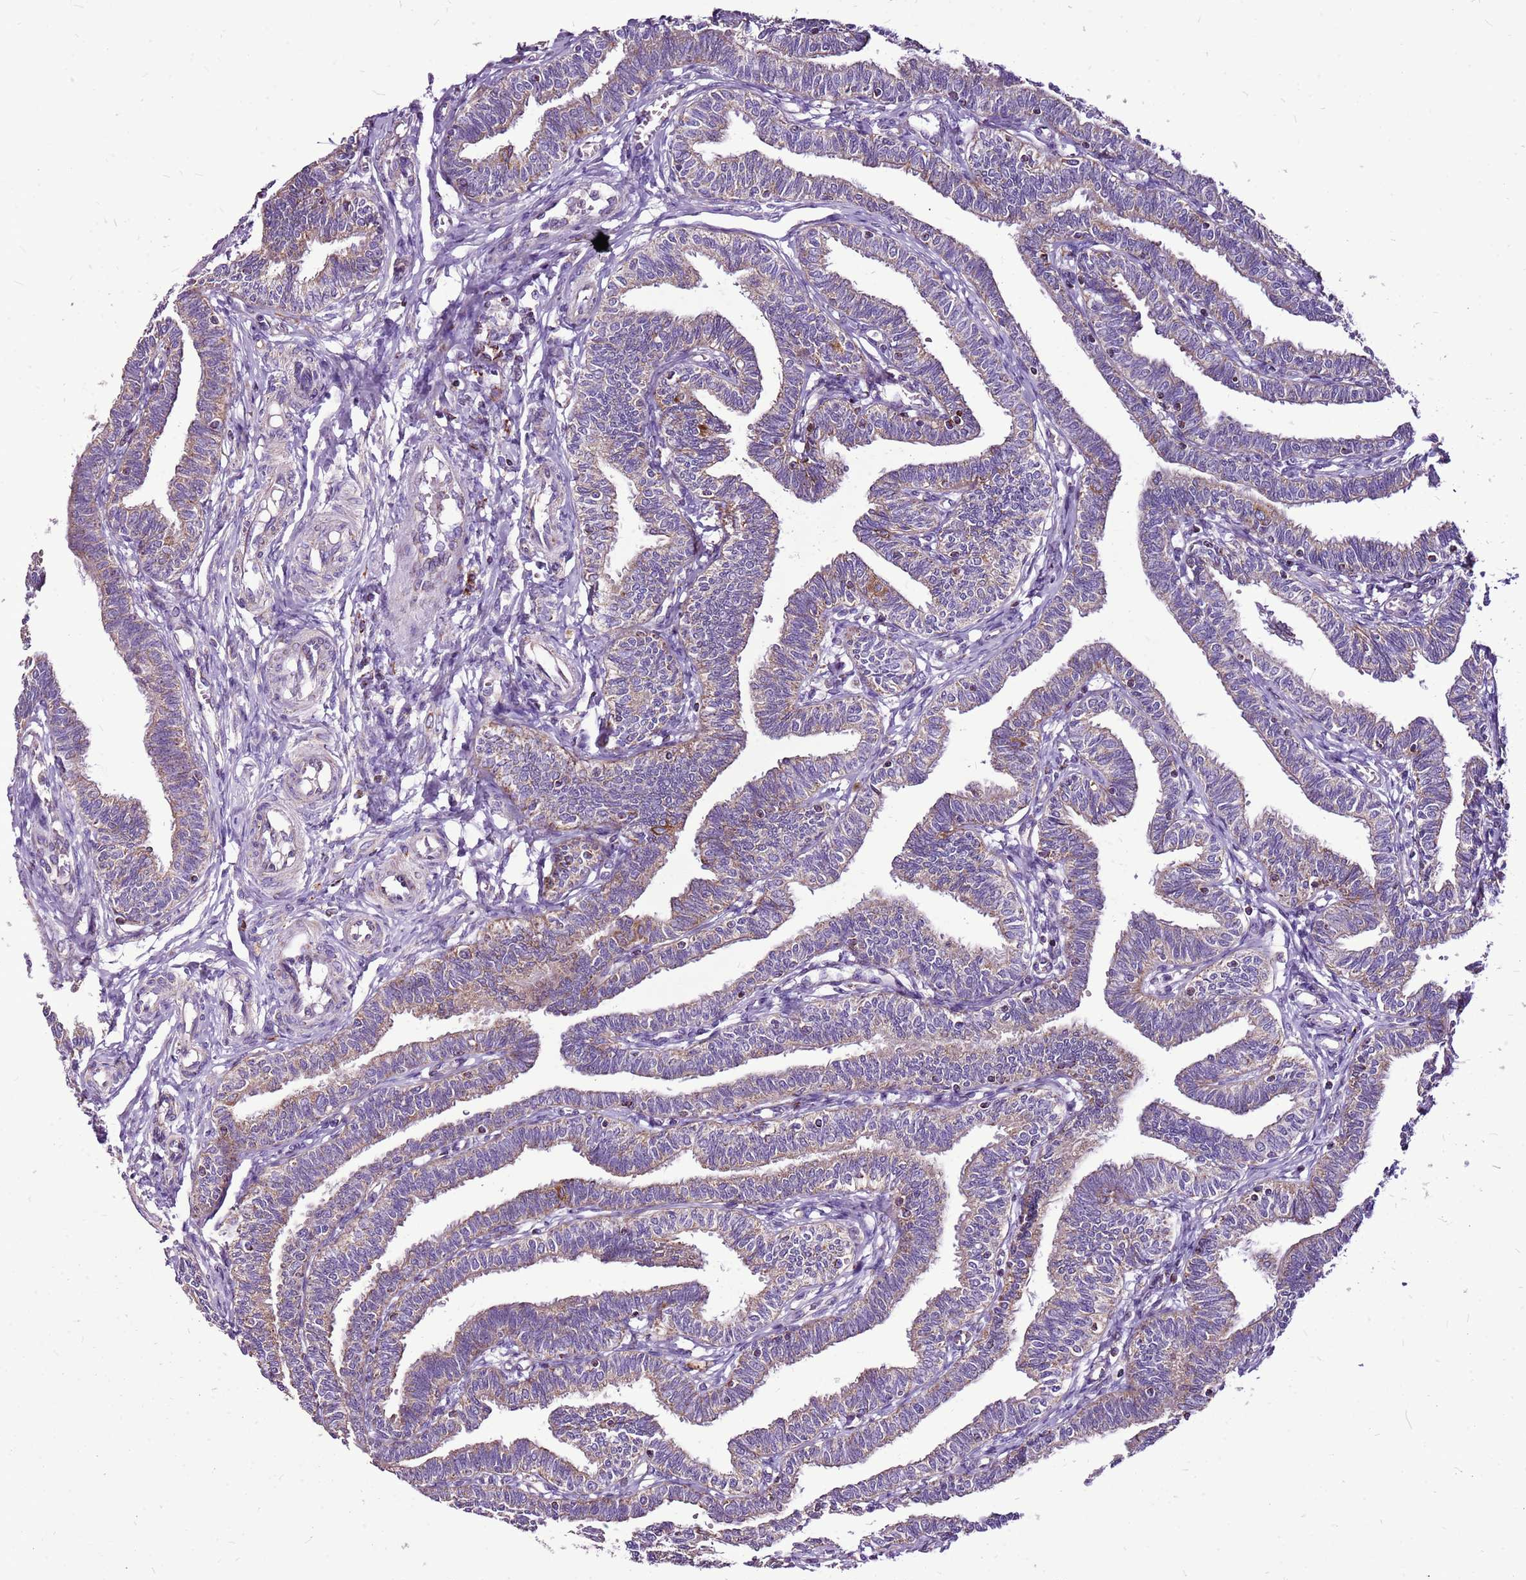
{"staining": {"intensity": "moderate", "quantity": "25%-75%", "location": "cytoplasmic/membranous"}, "tissue": "fallopian tube", "cell_type": "Glandular cells", "image_type": "normal", "snomed": [{"axis": "morphology", "description": "Normal tissue, NOS"}, {"axis": "topography", "description": "Fallopian tube"}, {"axis": "topography", "description": "Ovary"}], "caption": "This is a micrograph of immunohistochemistry staining of unremarkable fallopian tube, which shows moderate positivity in the cytoplasmic/membranous of glandular cells.", "gene": "GCDH", "patient": {"sex": "female", "age": 23}}